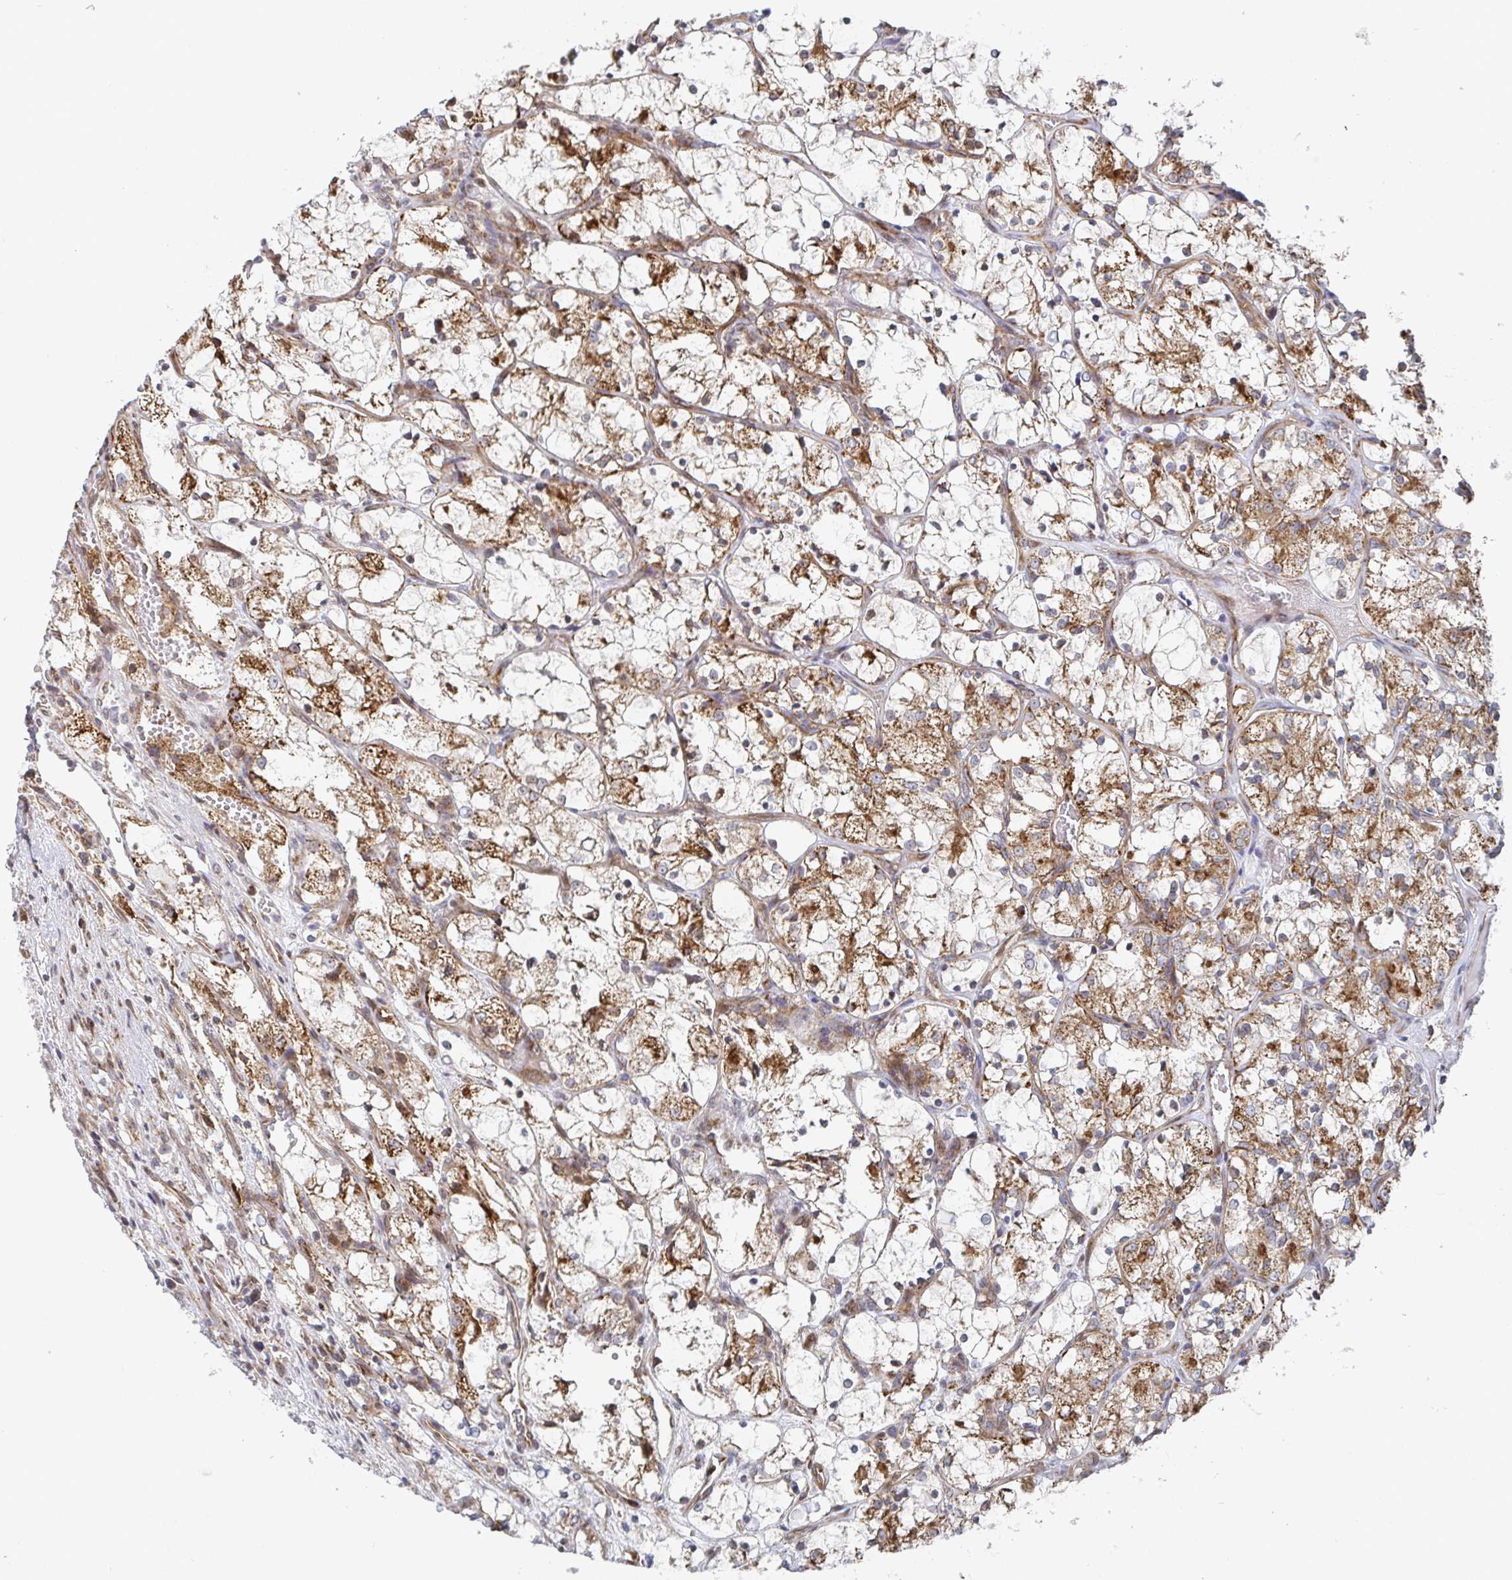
{"staining": {"intensity": "moderate", "quantity": ">75%", "location": "cytoplasmic/membranous"}, "tissue": "renal cancer", "cell_type": "Tumor cells", "image_type": "cancer", "snomed": [{"axis": "morphology", "description": "Adenocarcinoma, NOS"}, {"axis": "topography", "description": "Kidney"}], "caption": "Immunohistochemistry micrograph of neoplastic tissue: human renal adenocarcinoma stained using immunohistochemistry (IHC) demonstrates medium levels of moderate protein expression localized specifically in the cytoplasmic/membranous of tumor cells, appearing as a cytoplasmic/membranous brown color.", "gene": "STARD8", "patient": {"sex": "female", "age": 69}}